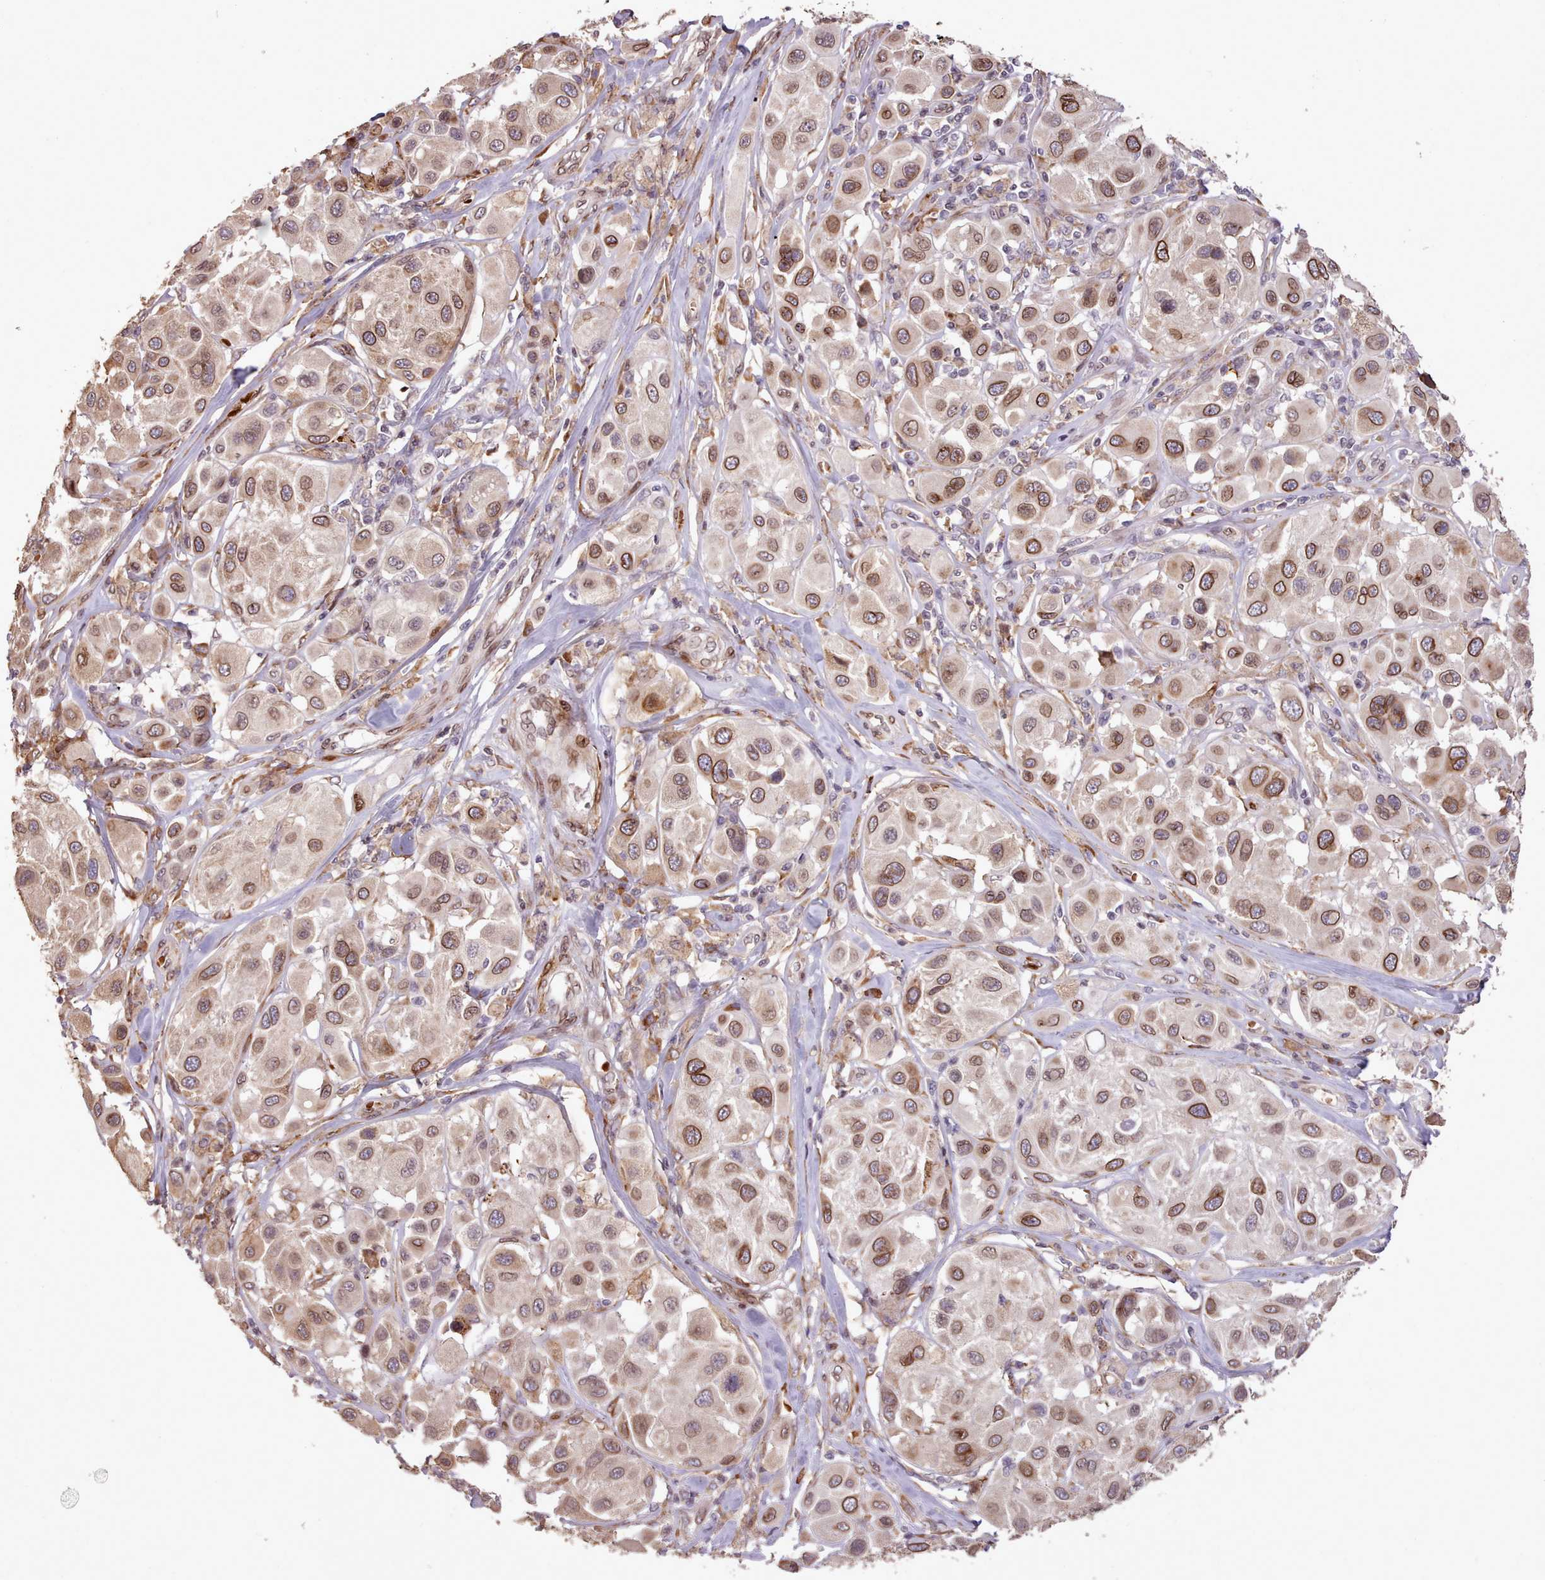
{"staining": {"intensity": "moderate", "quantity": ">75%", "location": "cytoplasmic/membranous,nuclear"}, "tissue": "melanoma", "cell_type": "Tumor cells", "image_type": "cancer", "snomed": [{"axis": "morphology", "description": "Malignant melanoma, Metastatic site"}, {"axis": "topography", "description": "Skin"}], "caption": "Melanoma stained for a protein shows moderate cytoplasmic/membranous and nuclear positivity in tumor cells. (brown staining indicates protein expression, while blue staining denotes nuclei).", "gene": "CABP1", "patient": {"sex": "male", "age": 41}}